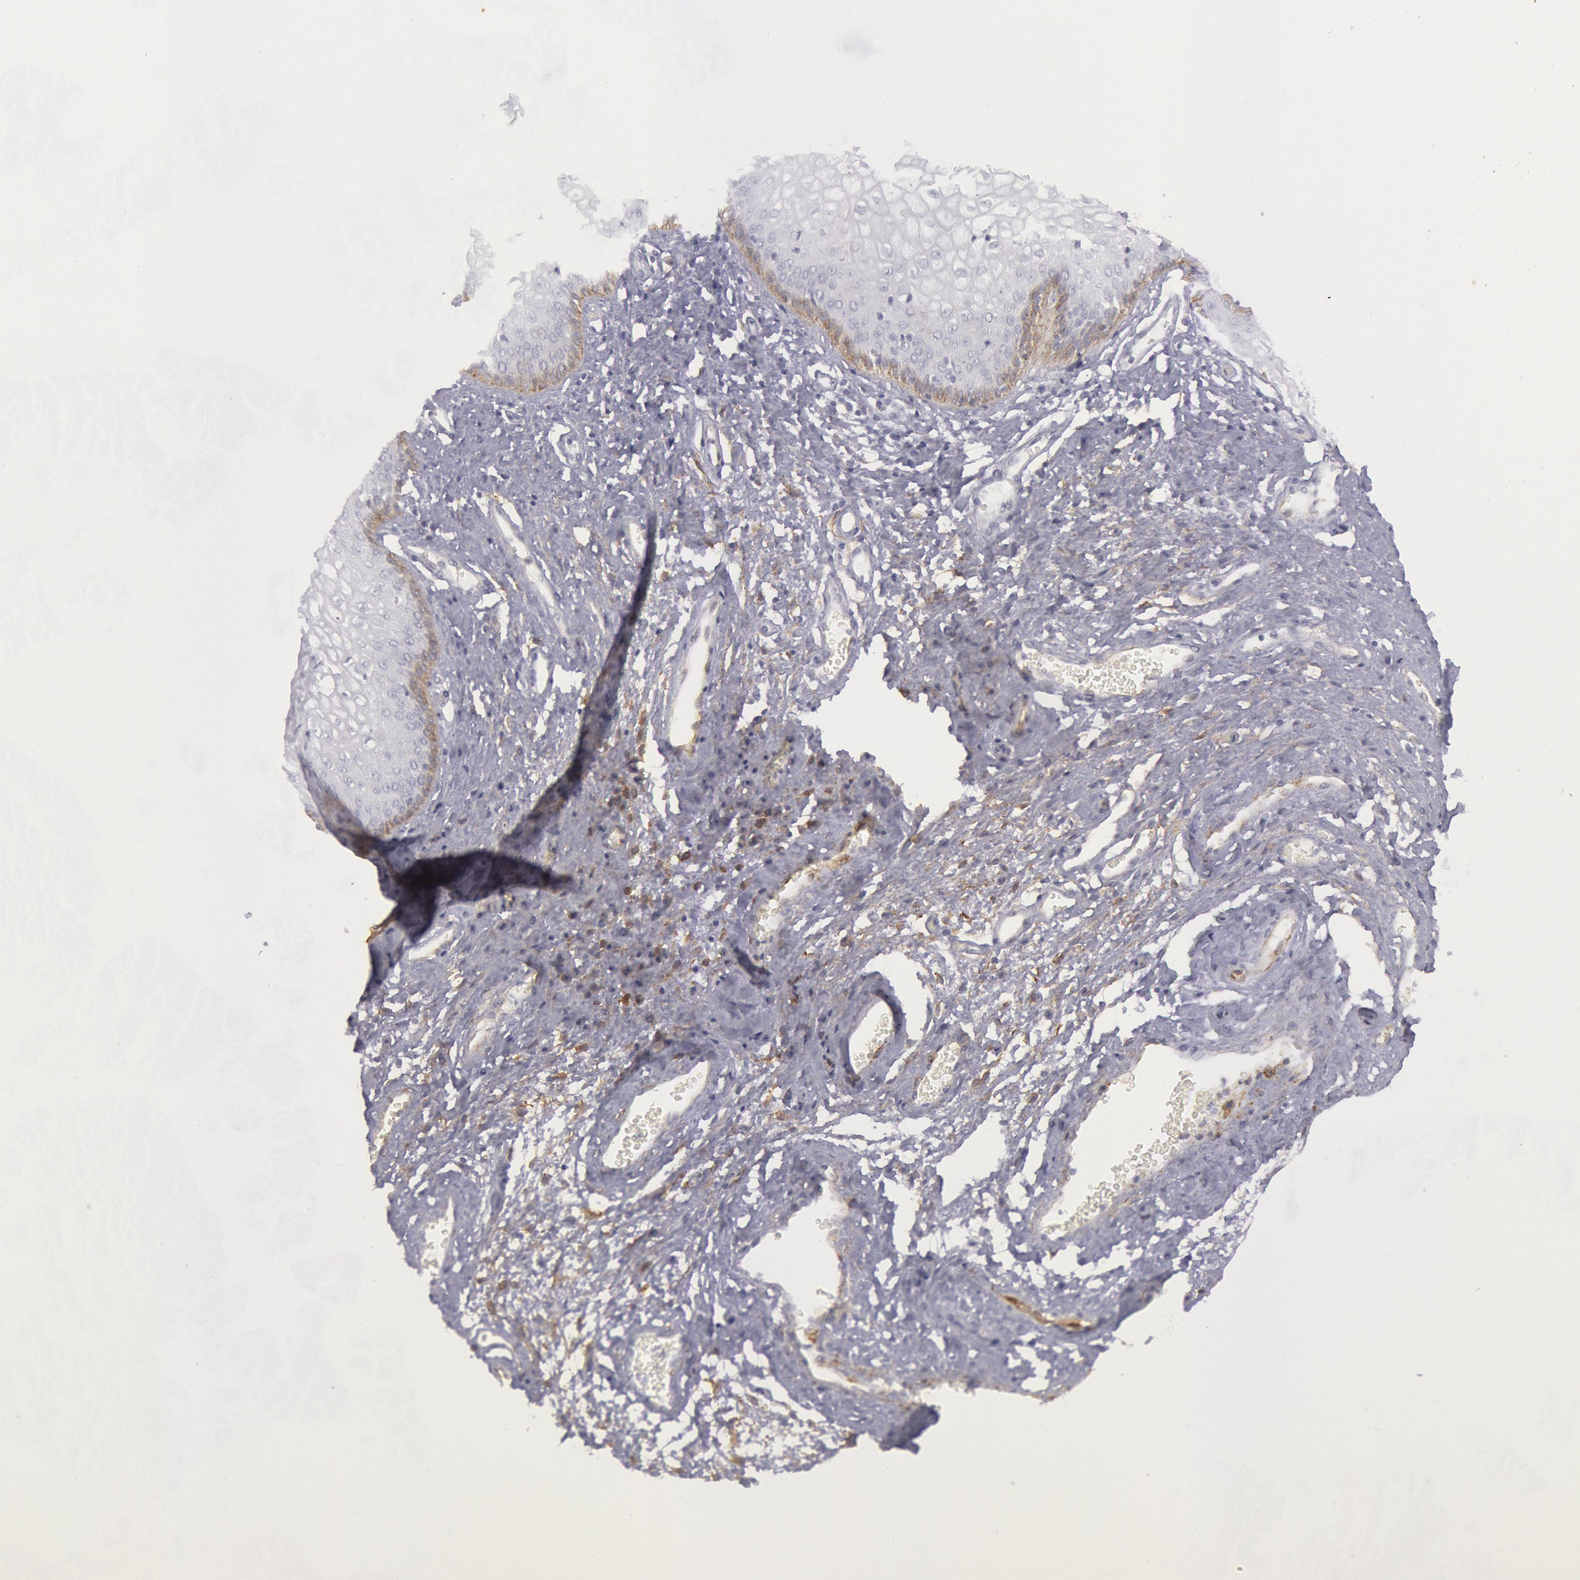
{"staining": {"intensity": "moderate", "quantity": "<25%", "location": "cytoplasmic/membranous"}, "tissue": "vagina", "cell_type": "Squamous epithelial cells", "image_type": "normal", "snomed": [{"axis": "morphology", "description": "Normal tissue, NOS"}, {"axis": "topography", "description": "Vagina"}], "caption": "High-magnification brightfield microscopy of benign vagina stained with DAB (3,3'-diaminobenzidine) (brown) and counterstained with hematoxylin (blue). squamous epithelial cells exhibit moderate cytoplasmic/membranous staining is seen in about<25% of cells.", "gene": "CDH13", "patient": {"sex": "female", "age": 34}}